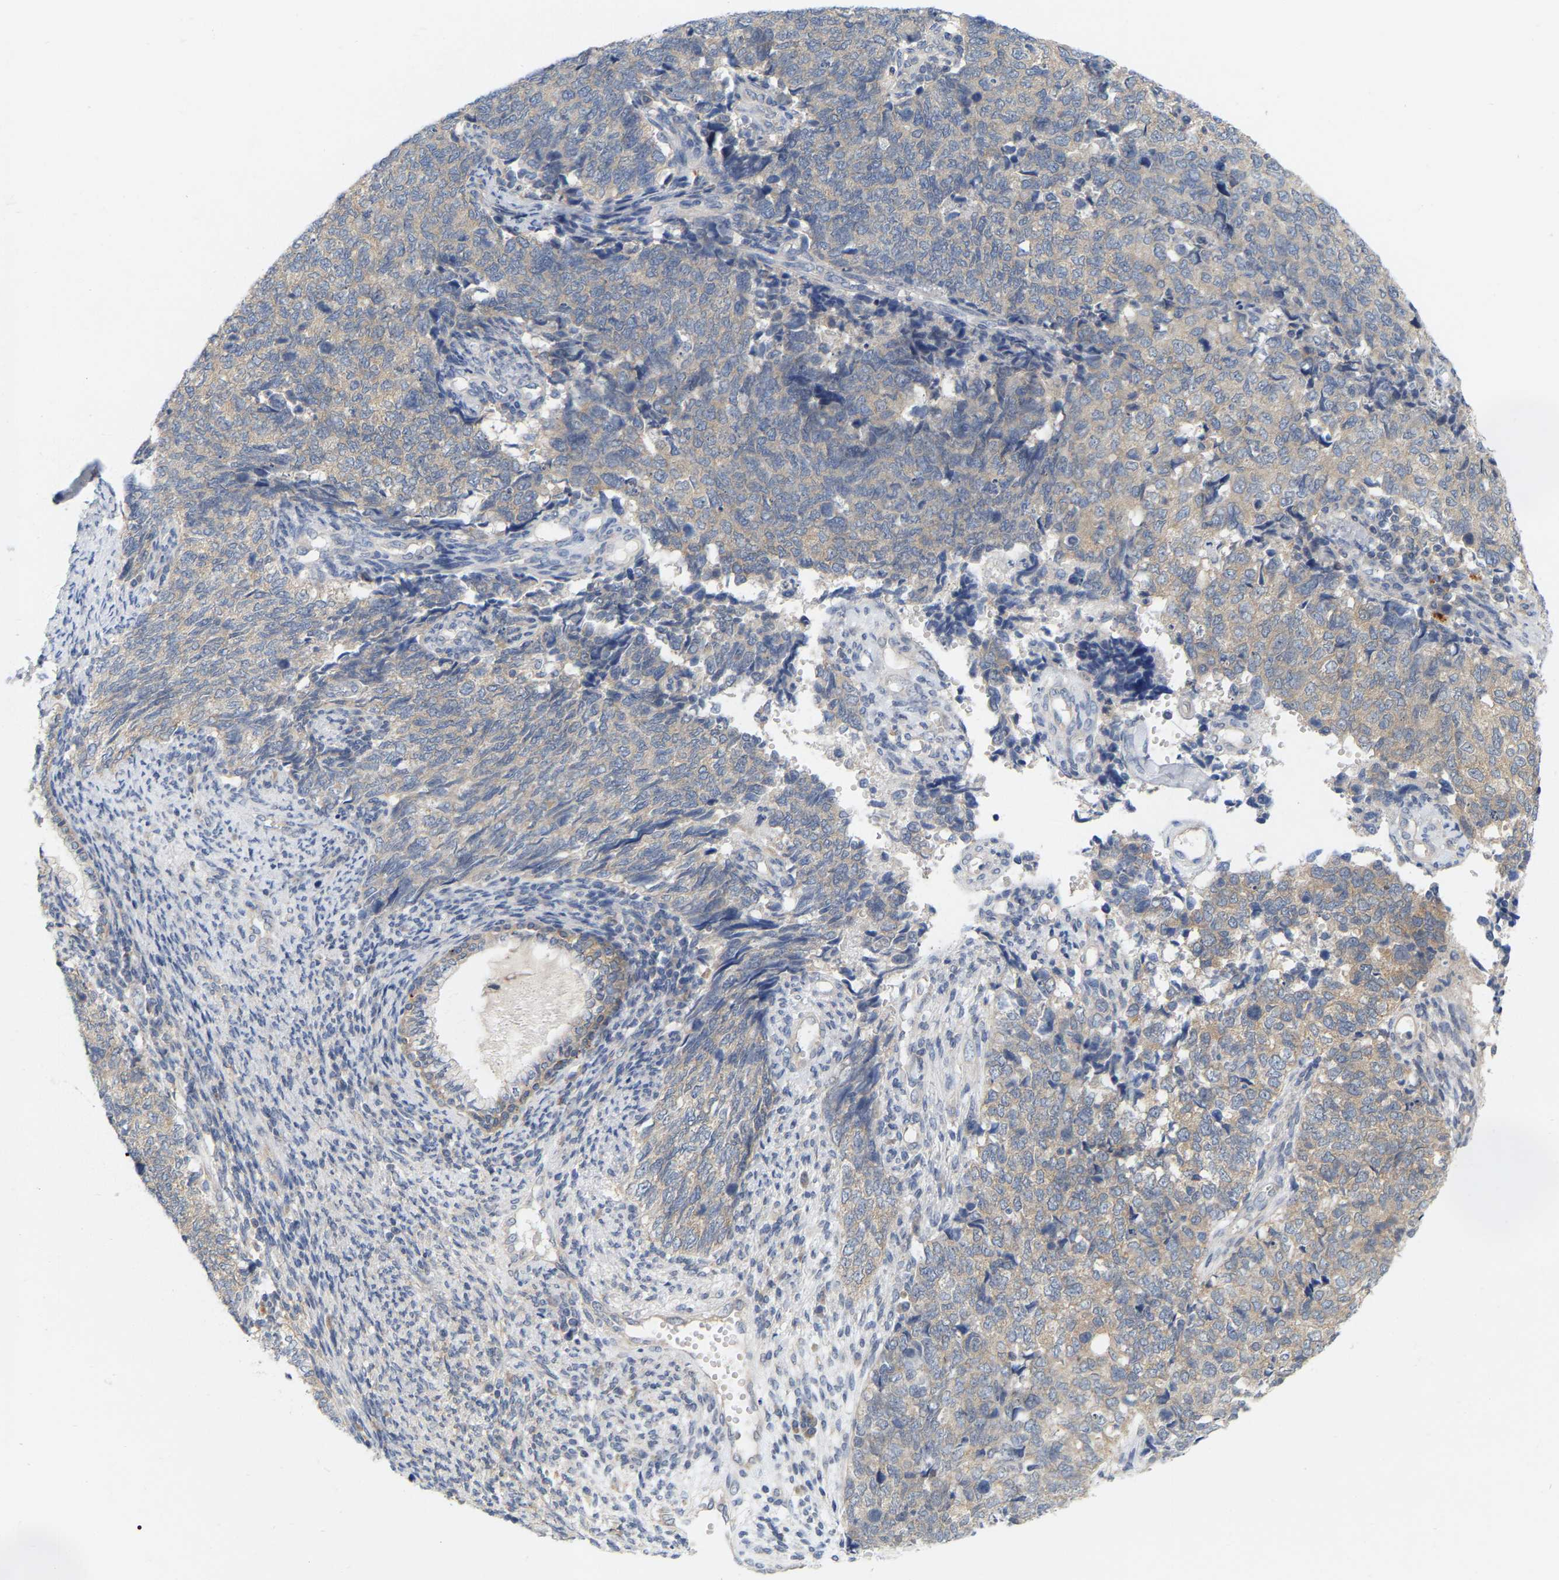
{"staining": {"intensity": "negative", "quantity": "none", "location": "none"}, "tissue": "cervical cancer", "cell_type": "Tumor cells", "image_type": "cancer", "snomed": [{"axis": "morphology", "description": "Squamous cell carcinoma, NOS"}, {"axis": "topography", "description": "Cervix"}], "caption": "Cervical cancer (squamous cell carcinoma) stained for a protein using IHC displays no staining tumor cells.", "gene": "WIPI2", "patient": {"sex": "female", "age": 63}}